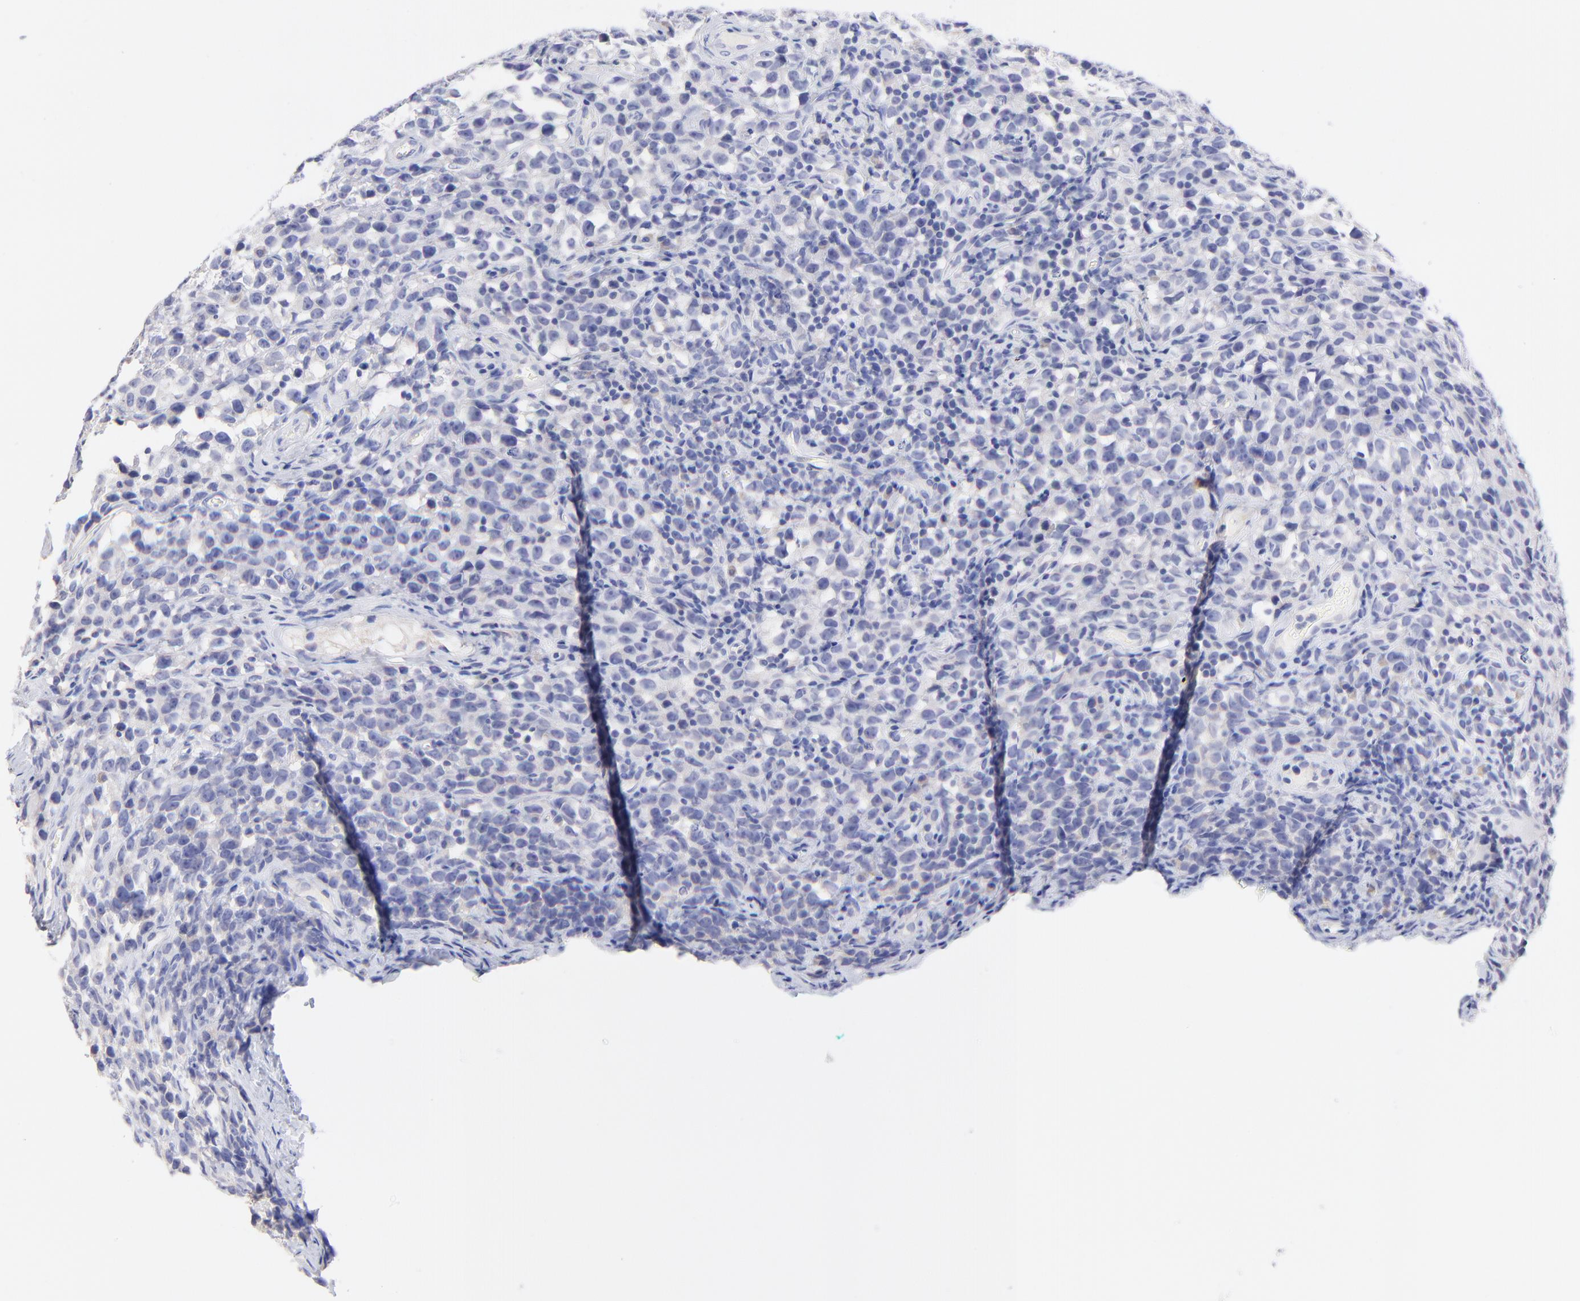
{"staining": {"intensity": "negative", "quantity": "none", "location": "none"}, "tissue": "testis cancer", "cell_type": "Tumor cells", "image_type": "cancer", "snomed": [{"axis": "morphology", "description": "Seminoma, NOS"}, {"axis": "topography", "description": "Testis"}], "caption": "The immunohistochemistry histopathology image has no significant staining in tumor cells of testis seminoma tissue.", "gene": "EBP", "patient": {"sex": "male", "age": 25}}